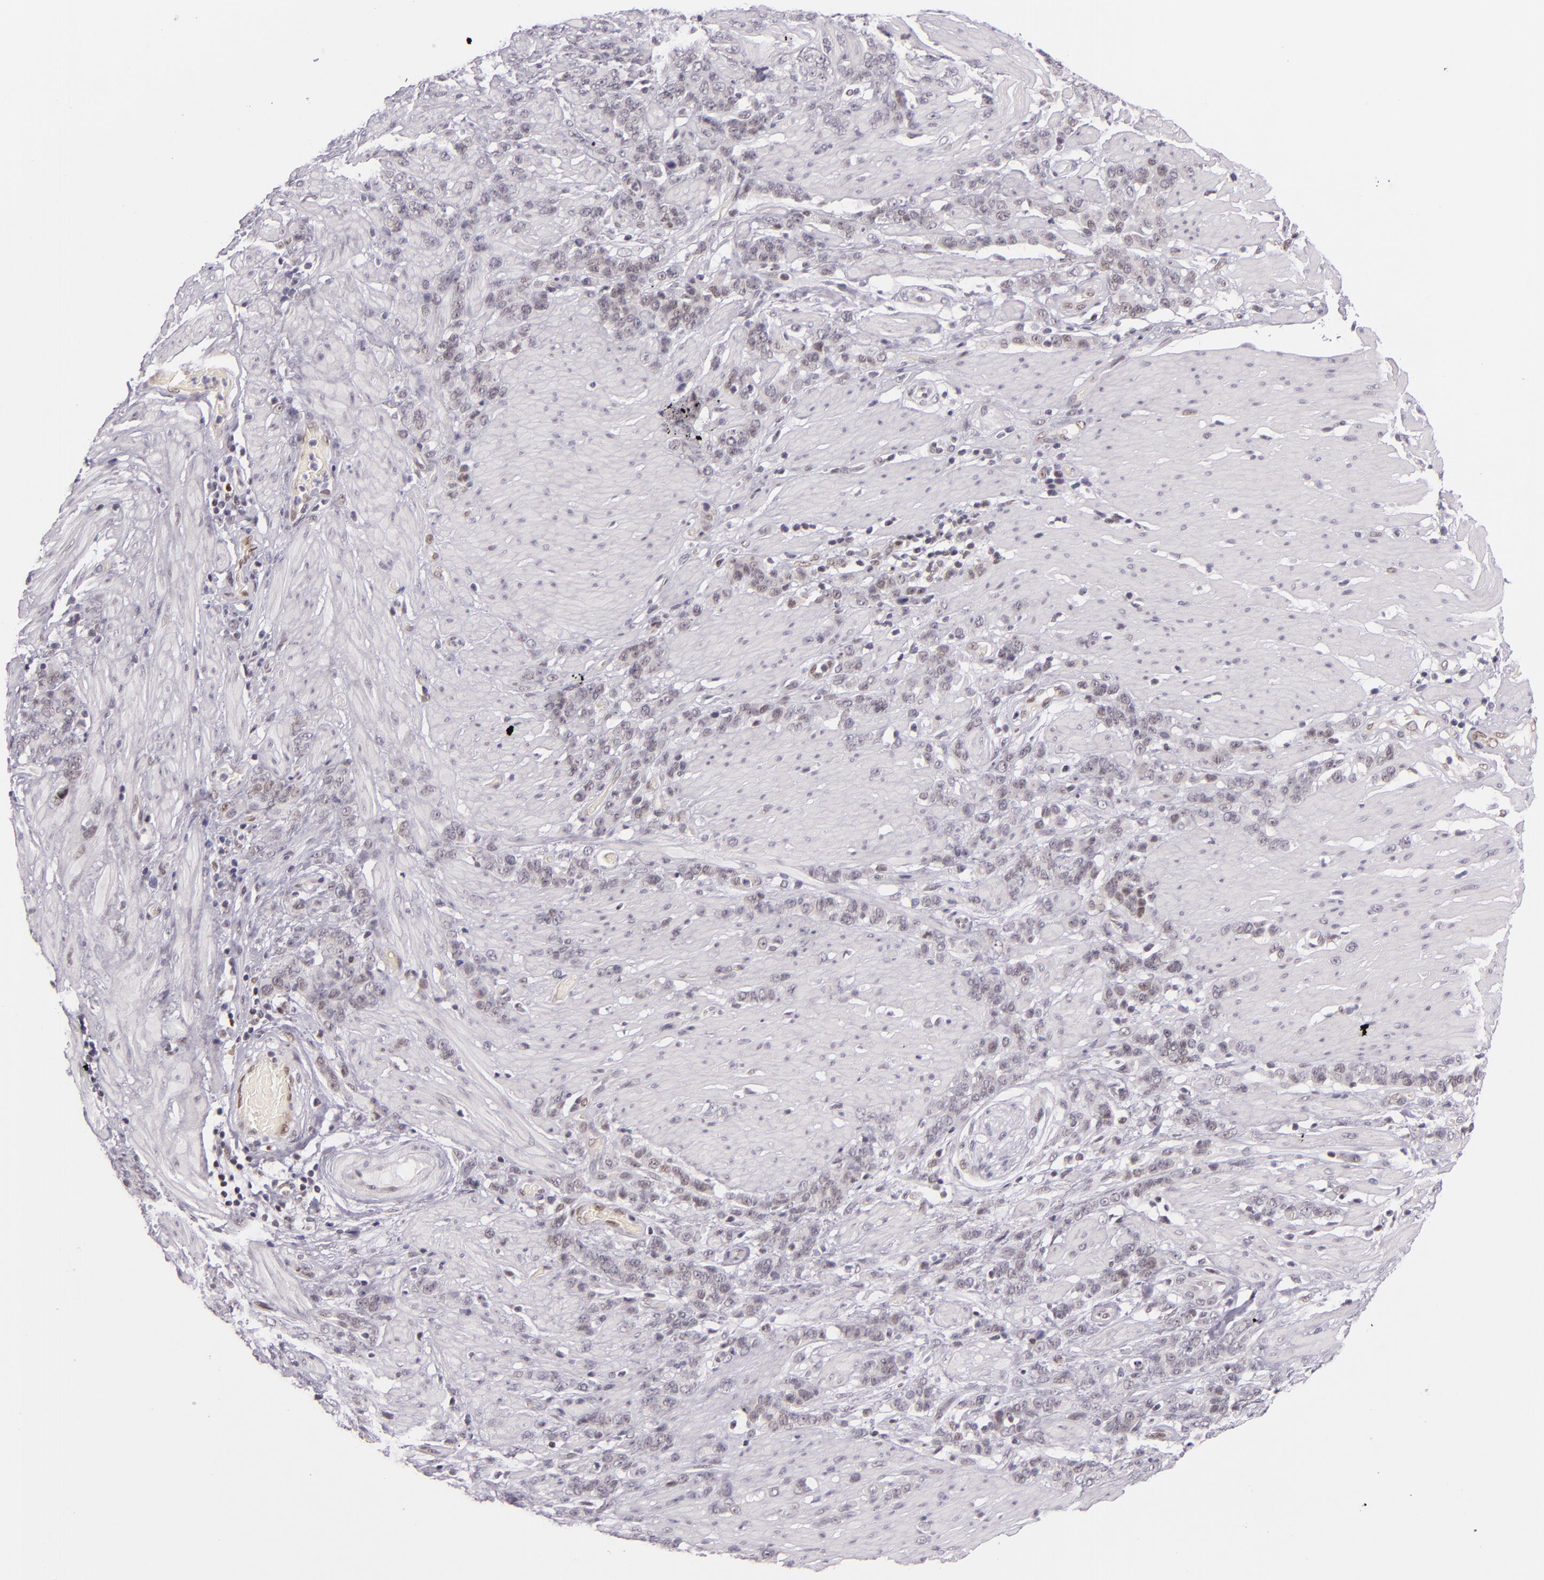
{"staining": {"intensity": "weak", "quantity": "<25%", "location": "nuclear"}, "tissue": "stomach cancer", "cell_type": "Tumor cells", "image_type": "cancer", "snomed": [{"axis": "morphology", "description": "Adenocarcinoma, NOS"}, {"axis": "topography", "description": "Stomach, lower"}], "caption": "A micrograph of stomach adenocarcinoma stained for a protein shows no brown staining in tumor cells. (Brightfield microscopy of DAB IHC at high magnification).", "gene": "BCL3", "patient": {"sex": "male", "age": 88}}